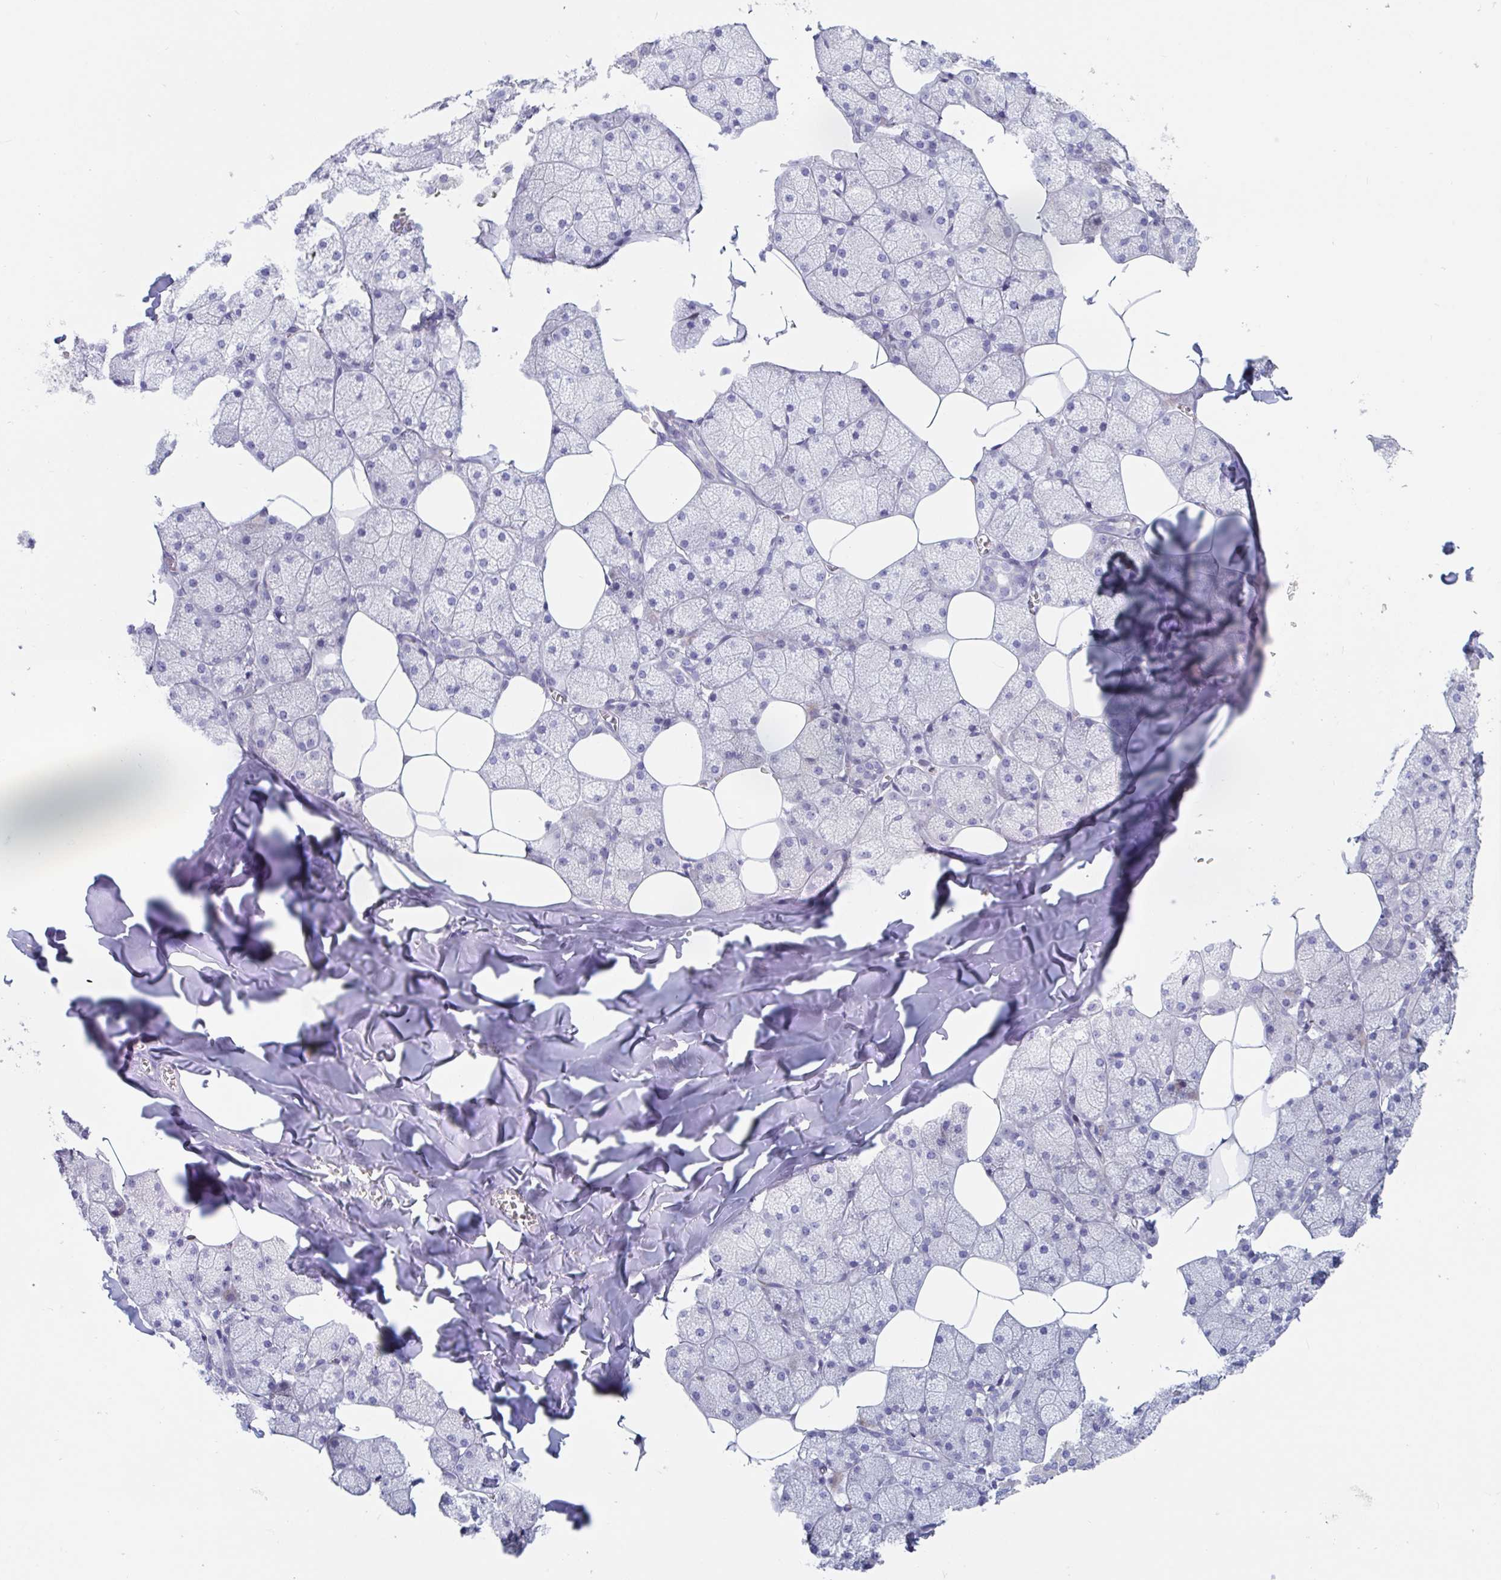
{"staining": {"intensity": "negative", "quantity": "none", "location": "none"}, "tissue": "salivary gland", "cell_type": "Glandular cells", "image_type": "normal", "snomed": [{"axis": "morphology", "description": "Normal tissue, NOS"}, {"axis": "topography", "description": "Salivary gland"}, {"axis": "topography", "description": "Peripheral nerve tissue"}], "caption": "Immunohistochemical staining of unremarkable salivary gland displays no significant staining in glandular cells. (Brightfield microscopy of DAB (3,3'-diaminobenzidine) immunohistochemistry (IHC) at high magnification).", "gene": "ABHD16A", "patient": {"sex": "male", "age": 38}}